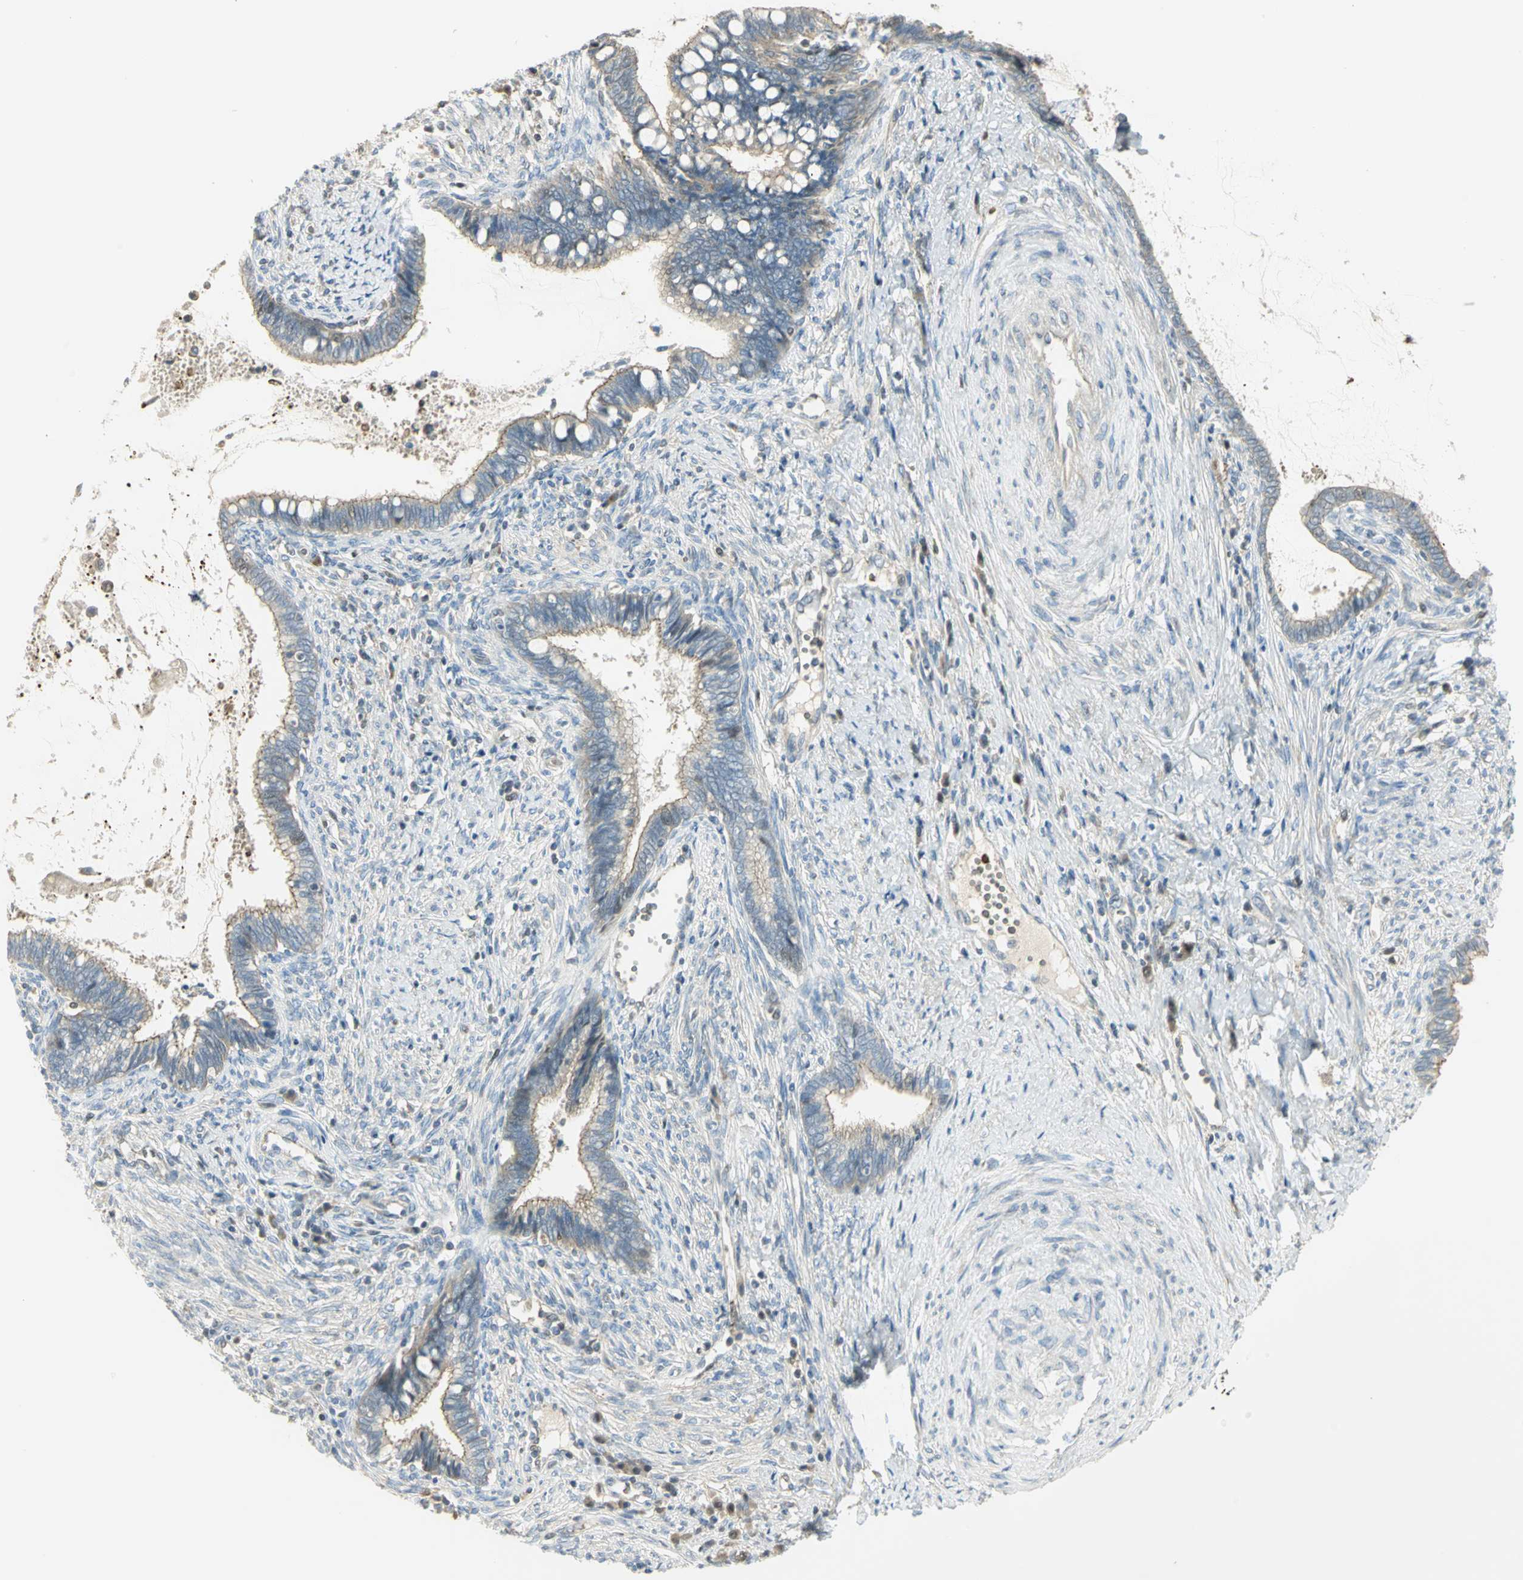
{"staining": {"intensity": "moderate", "quantity": ">75%", "location": "cytoplasmic/membranous"}, "tissue": "cervical cancer", "cell_type": "Tumor cells", "image_type": "cancer", "snomed": [{"axis": "morphology", "description": "Adenocarcinoma, NOS"}, {"axis": "topography", "description": "Cervix"}], "caption": "Approximately >75% of tumor cells in cervical adenocarcinoma display moderate cytoplasmic/membranous protein staining as visualized by brown immunohistochemical staining.", "gene": "ANK1", "patient": {"sex": "female", "age": 44}}